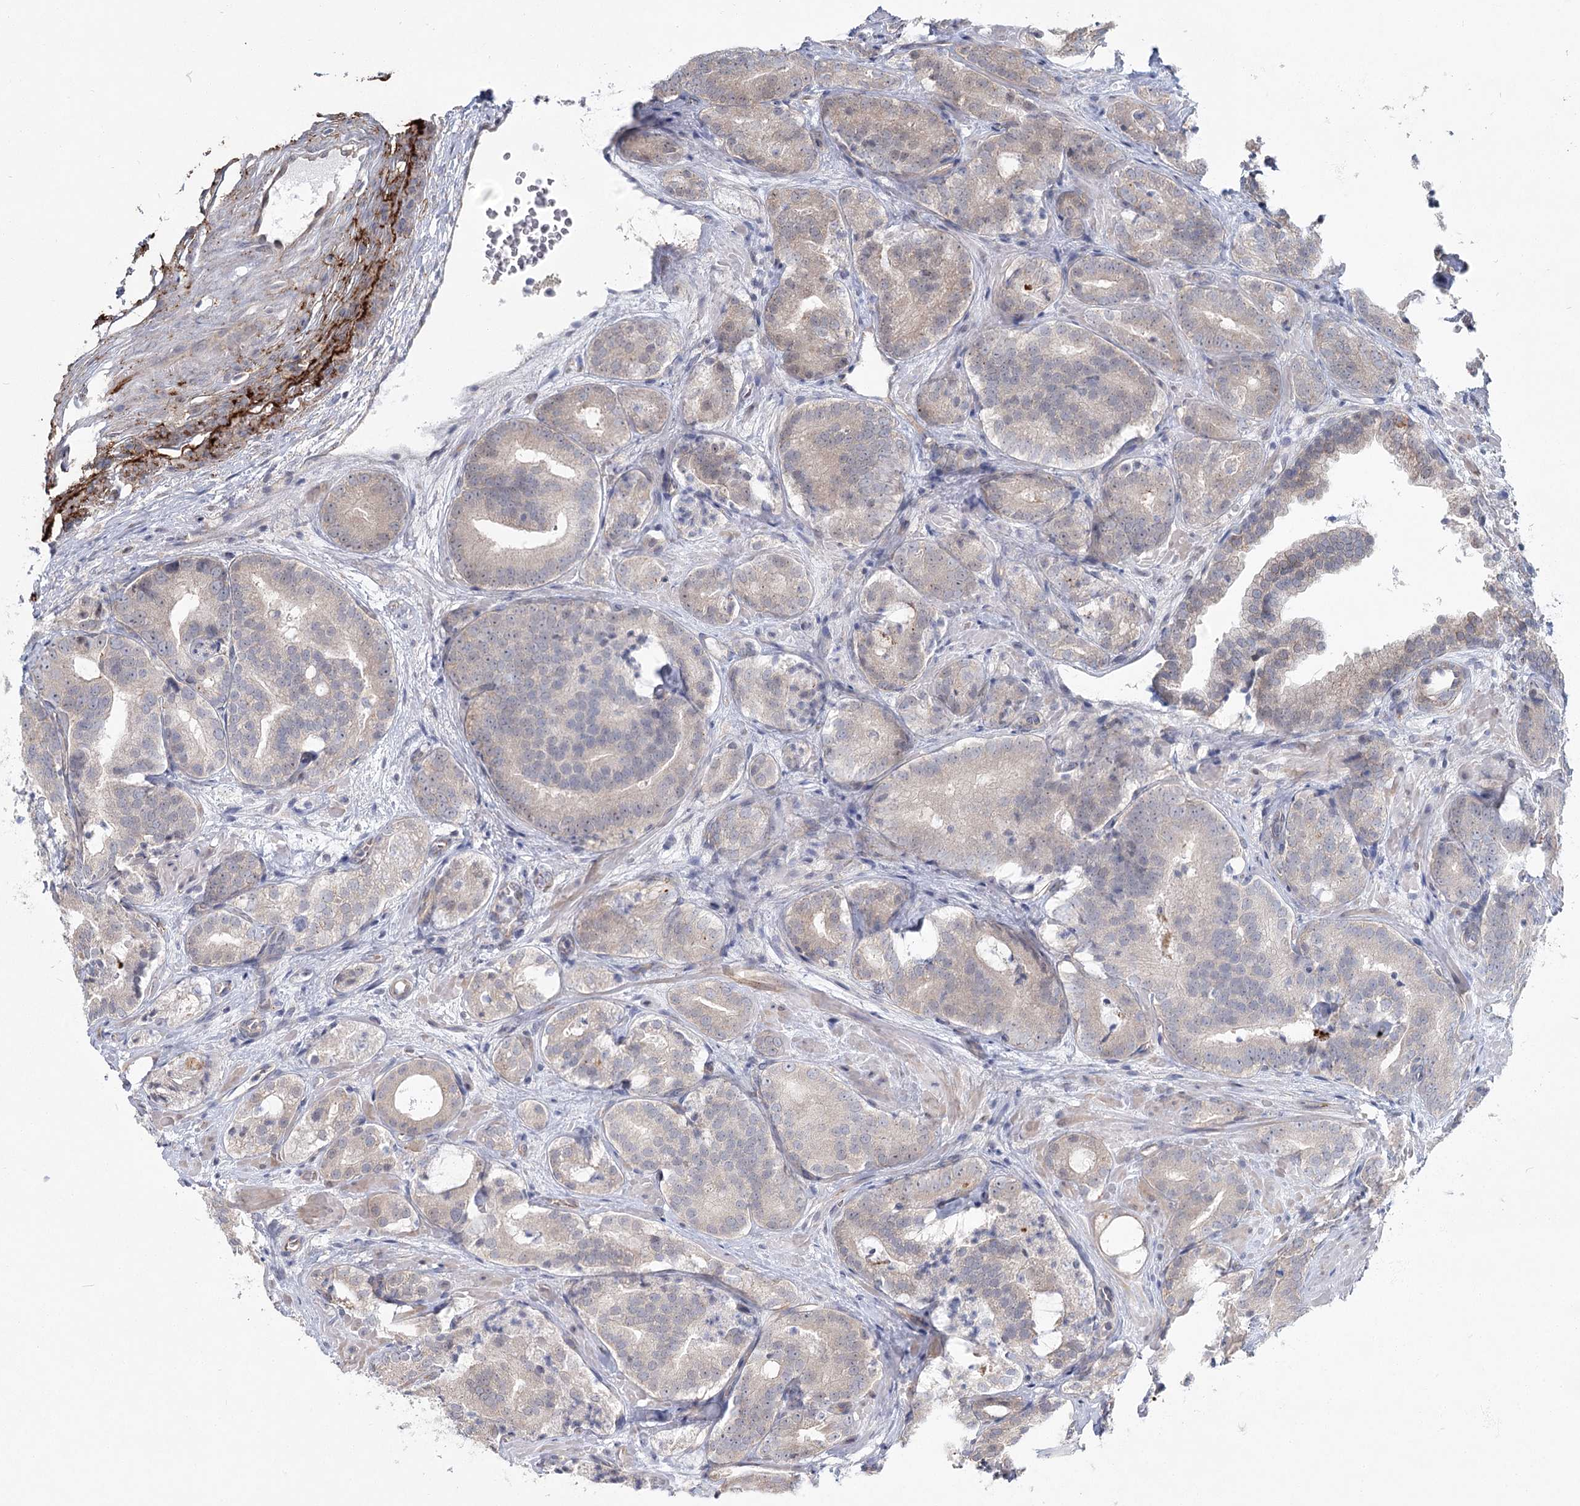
{"staining": {"intensity": "weak", "quantity": "<25%", "location": "cytoplasmic/membranous"}, "tissue": "prostate cancer", "cell_type": "Tumor cells", "image_type": "cancer", "snomed": [{"axis": "morphology", "description": "Adenocarcinoma, High grade"}, {"axis": "topography", "description": "Prostate"}], "caption": "The image exhibits no significant positivity in tumor cells of prostate high-grade adenocarcinoma.", "gene": "SPINK13", "patient": {"sex": "male", "age": 57}}